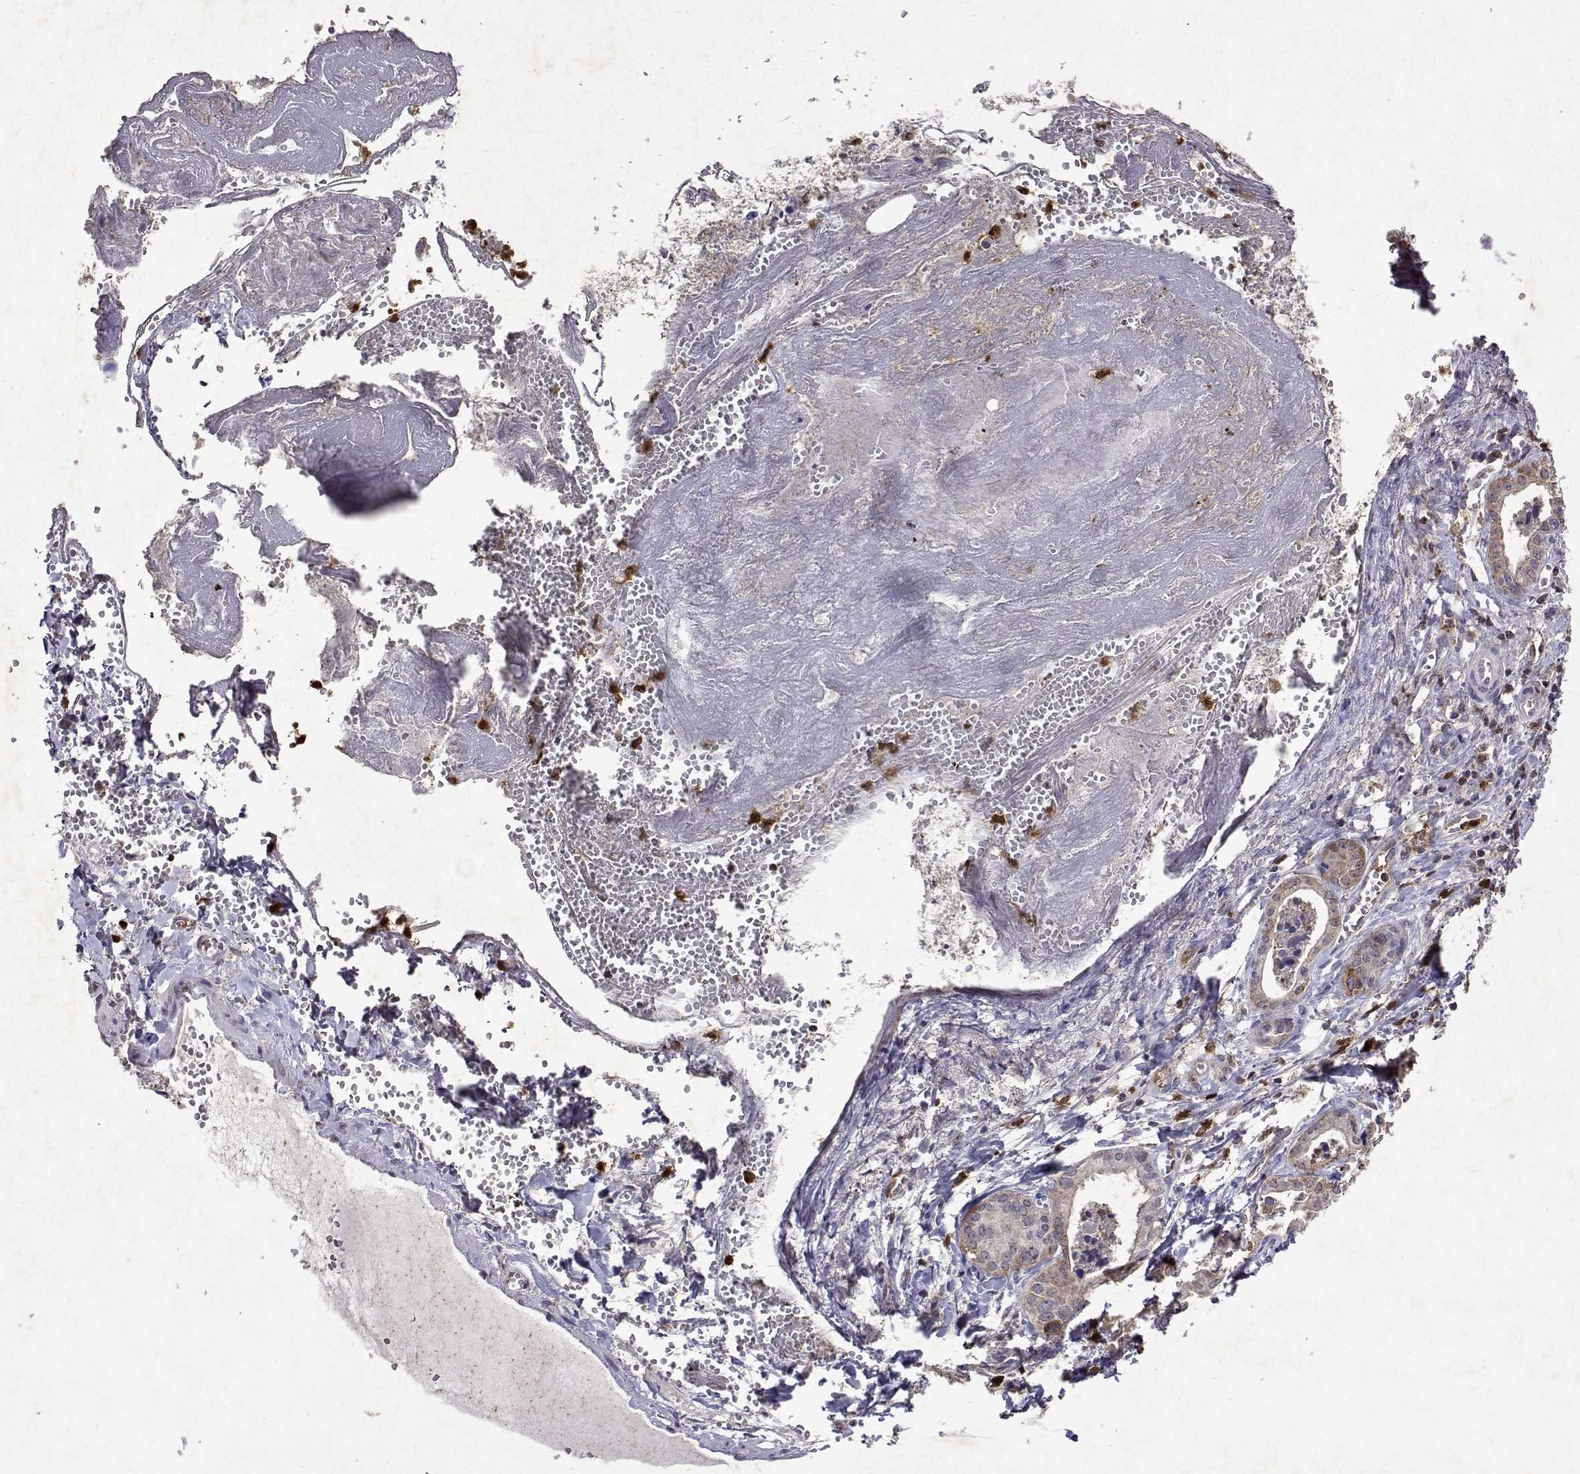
{"staining": {"intensity": "weak", "quantity": ">75%", "location": "cytoplasmic/membranous"}, "tissue": "liver cancer", "cell_type": "Tumor cells", "image_type": "cancer", "snomed": [{"axis": "morphology", "description": "Cholangiocarcinoma"}, {"axis": "topography", "description": "Liver"}], "caption": "Liver cancer (cholangiocarcinoma) stained for a protein (brown) reveals weak cytoplasmic/membranous positive staining in approximately >75% of tumor cells.", "gene": "APAF1", "patient": {"sex": "female", "age": 65}}